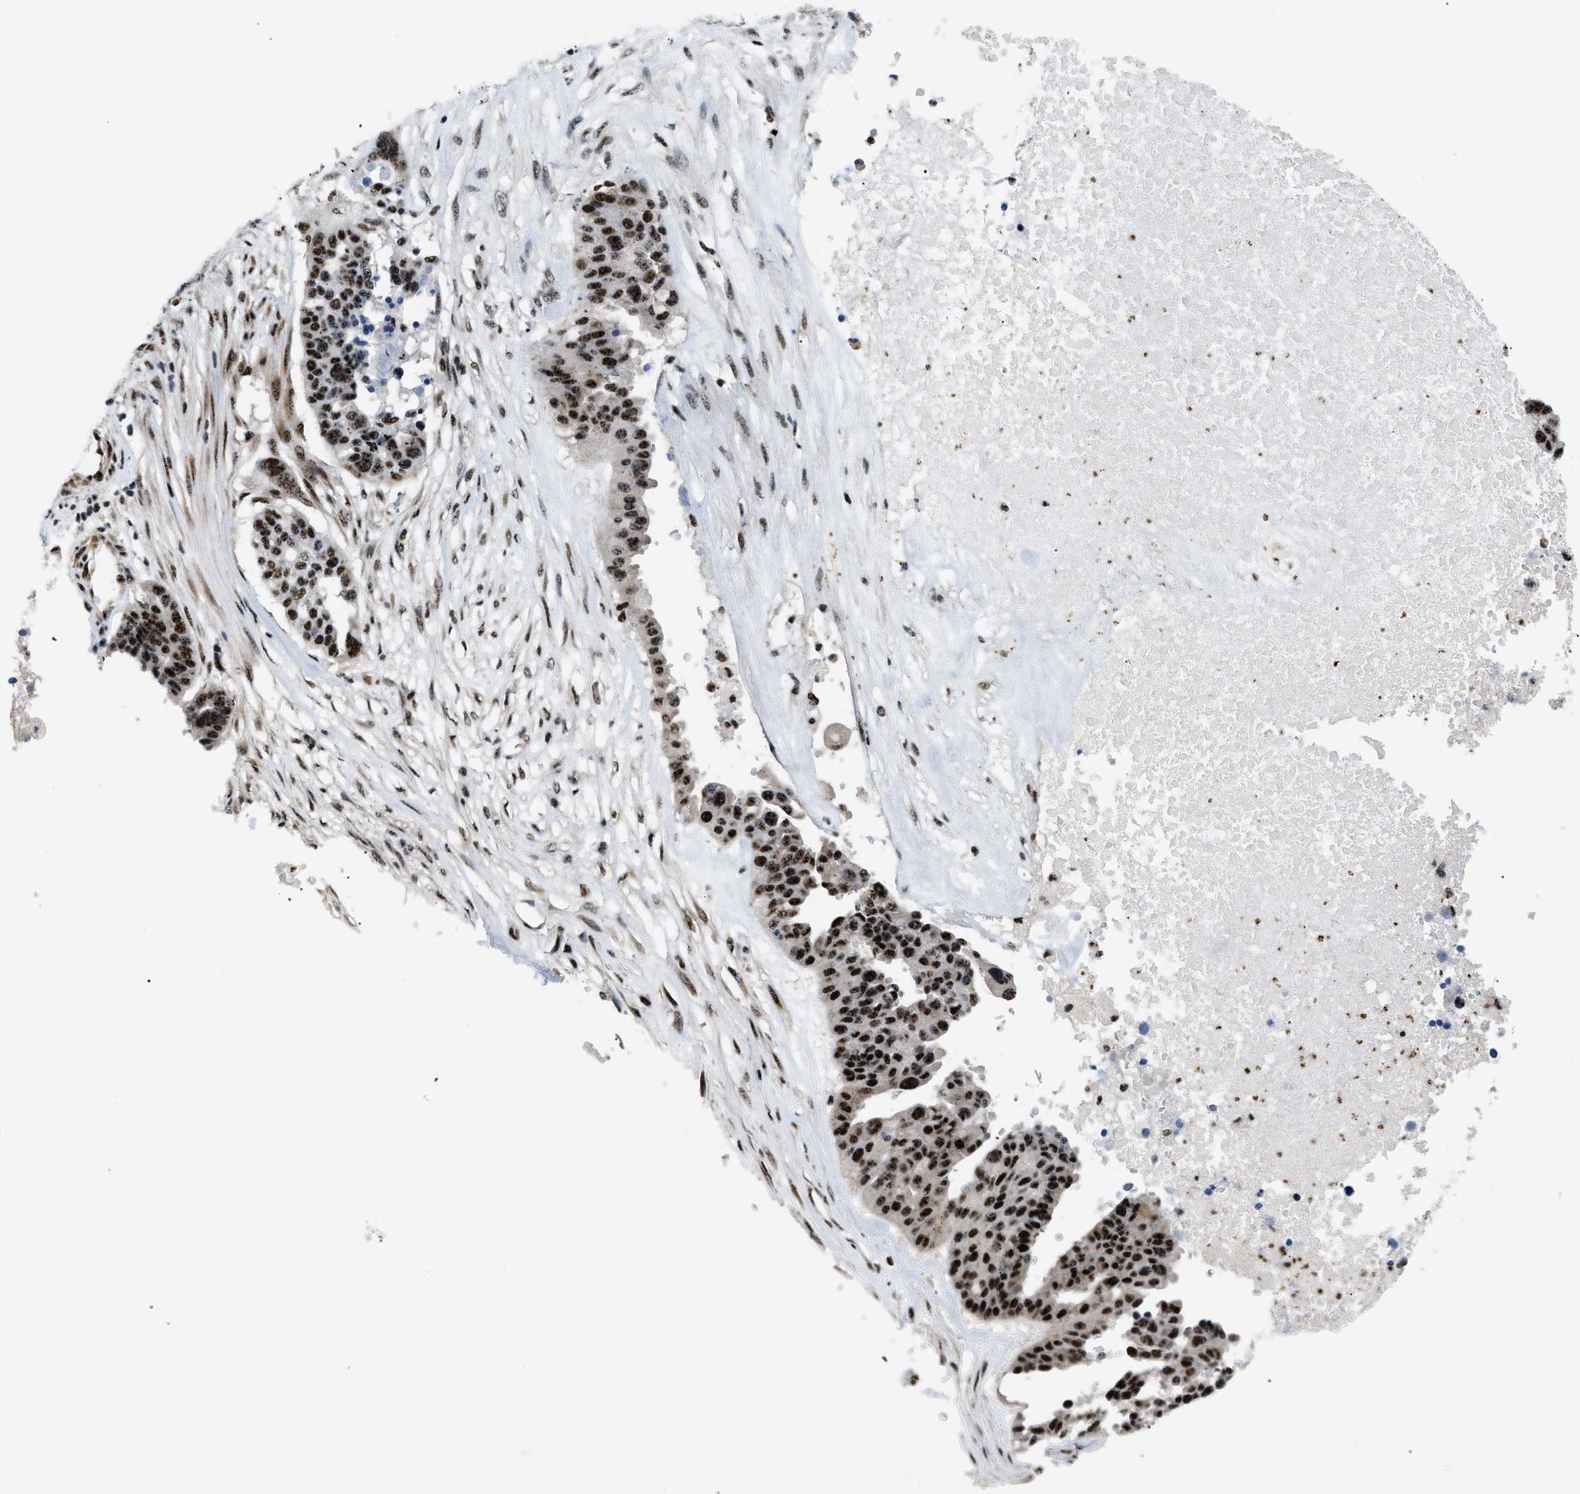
{"staining": {"intensity": "strong", "quantity": ">75%", "location": "nuclear"}, "tissue": "ovarian cancer", "cell_type": "Tumor cells", "image_type": "cancer", "snomed": [{"axis": "morphology", "description": "Cystadenocarcinoma, serous, NOS"}, {"axis": "topography", "description": "Ovary"}], "caption": "Strong nuclear expression is seen in about >75% of tumor cells in ovarian cancer (serous cystadenocarcinoma).", "gene": "CDR2", "patient": {"sex": "female", "age": 59}}